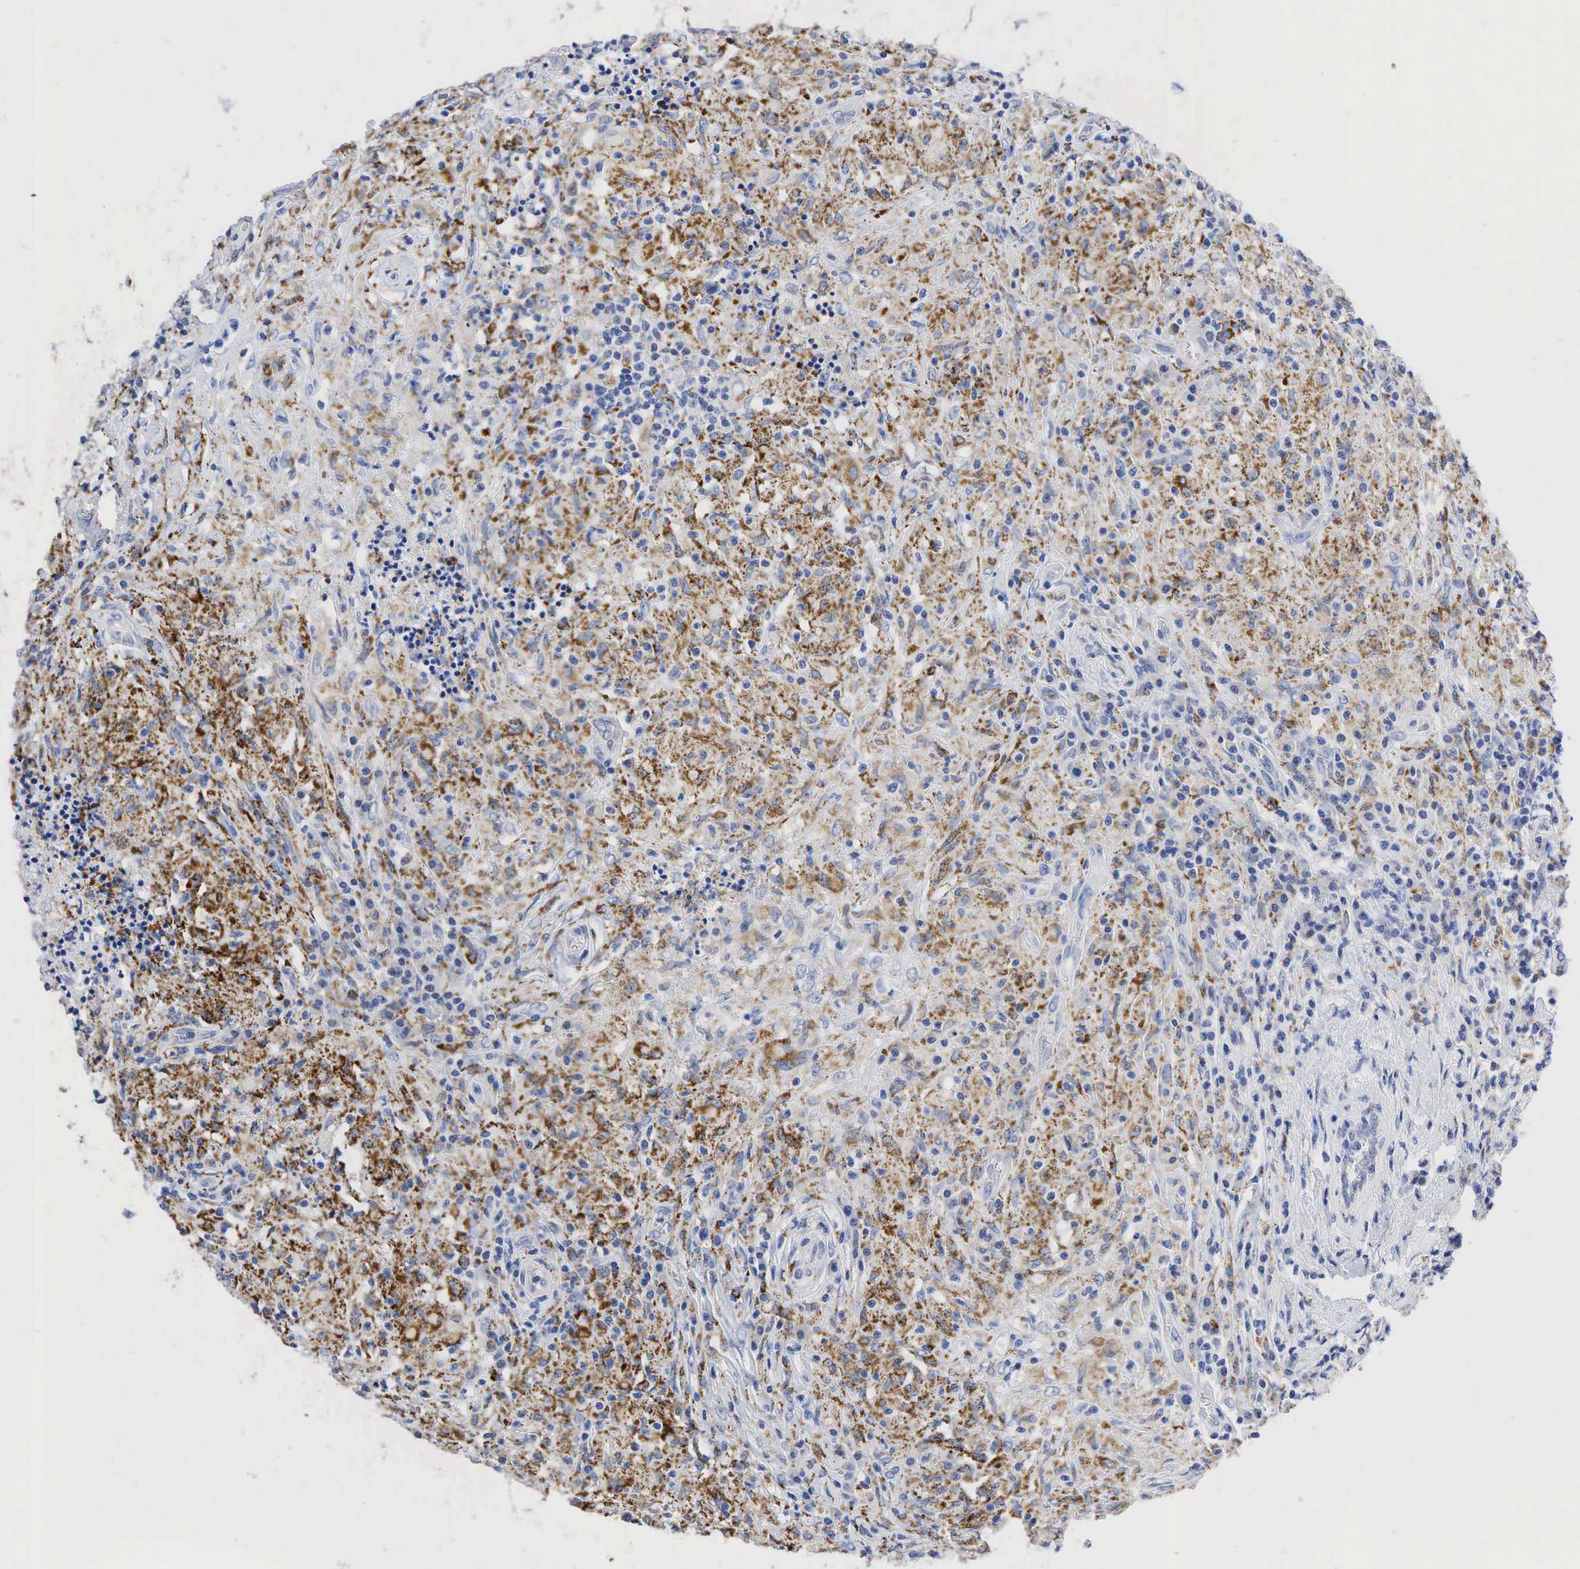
{"staining": {"intensity": "moderate", "quantity": "<25%", "location": "cytoplasmic/membranous"}, "tissue": "testis cancer", "cell_type": "Tumor cells", "image_type": "cancer", "snomed": [{"axis": "morphology", "description": "Seminoma, NOS"}, {"axis": "topography", "description": "Testis"}], "caption": "About <25% of tumor cells in human testis cancer (seminoma) display moderate cytoplasmic/membranous protein positivity as visualized by brown immunohistochemical staining.", "gene": "SYP", "patient": {"sex": "male", "age": 34}}